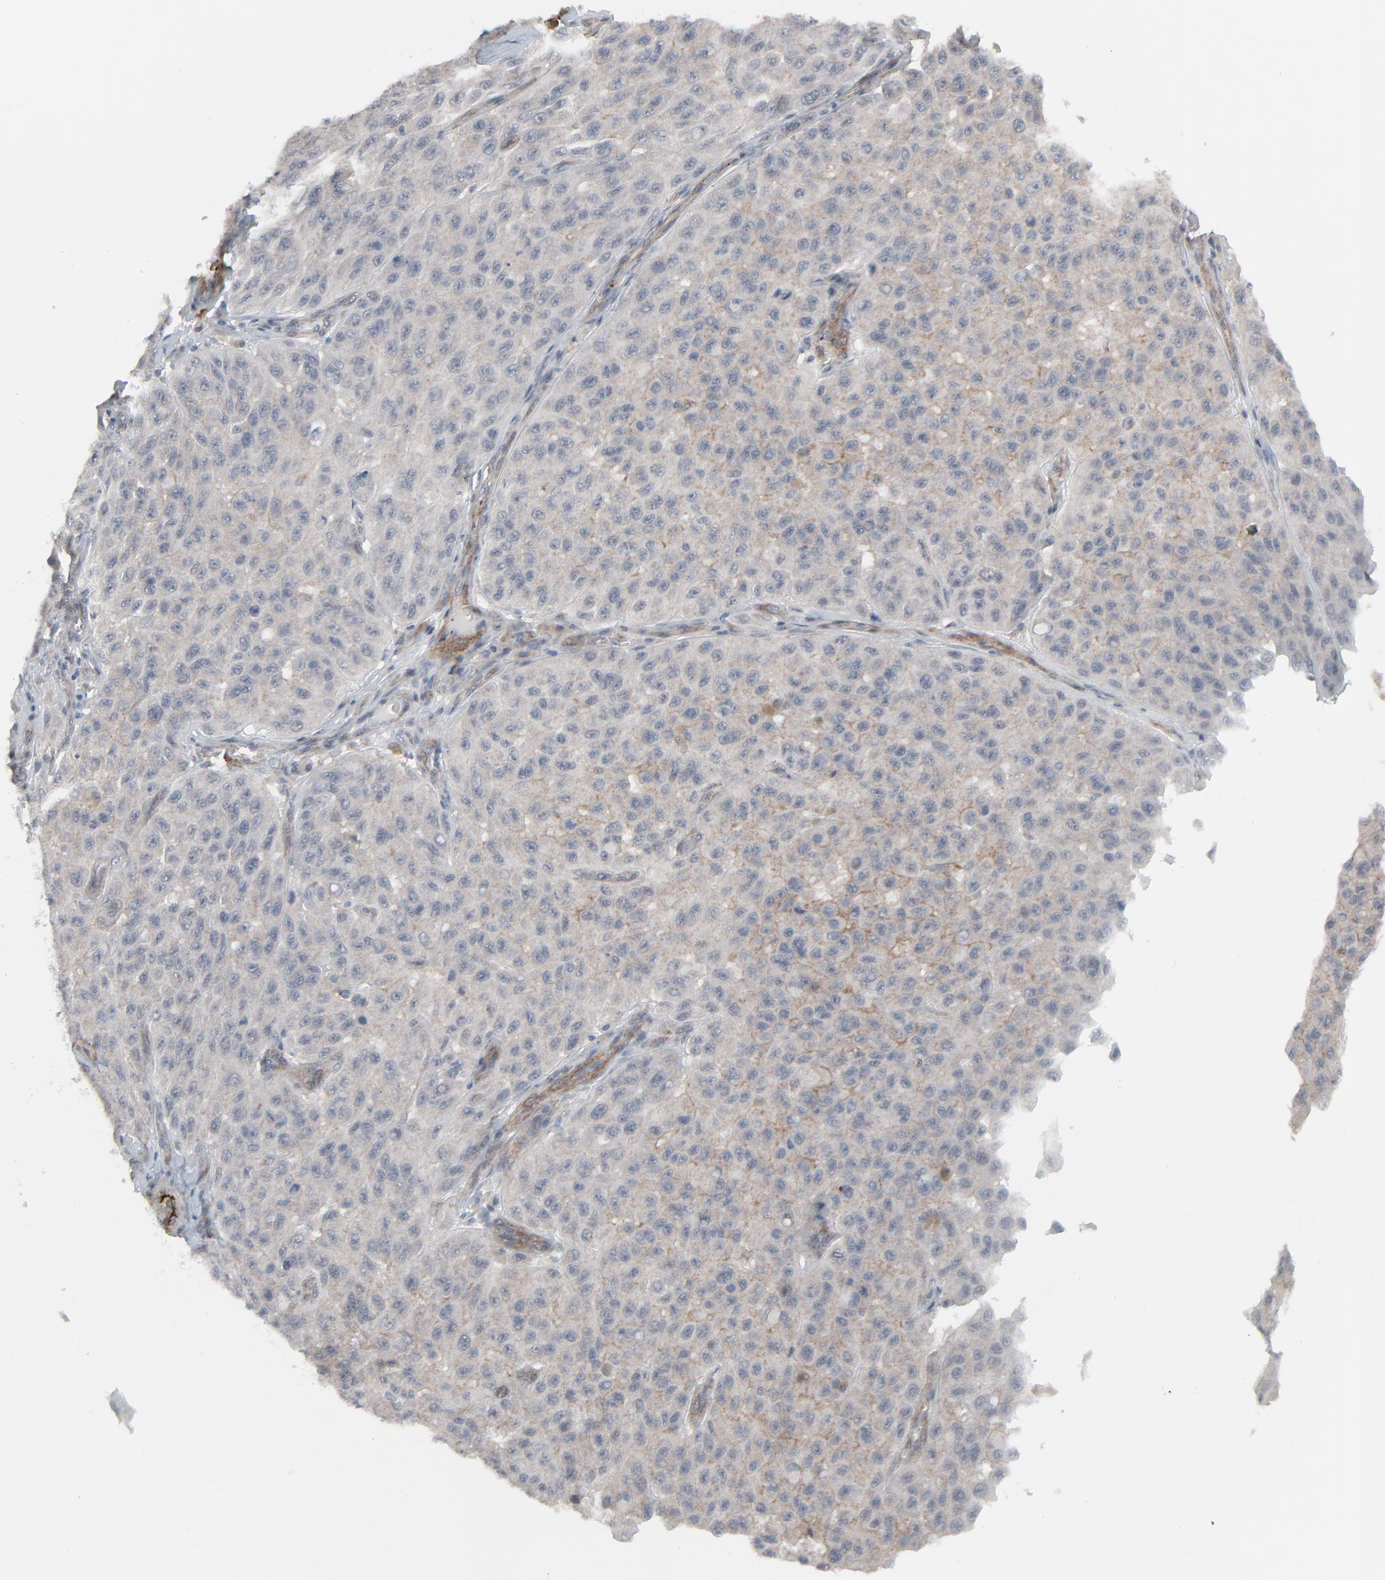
{"staining": {"intensity": "weak", "quantity": "25%-75%", "location": "cytoplasmic/membranous"}, "tissue": "melanoma", "cell_type": "Tumor cells", "image_type": "cancer", "snomed": [{"axis": "morphology", "description": "Malignant melanoma, NOS"}, {"axis": "topography", "description": "Skin"}], "caption": "Protein staining shows weak cytoplasmic/membranous staining in approximately 25%-75% of tumor cells in malignant melanoma.", "gene": "NEUROD1", "patient": {"sex": "male", "age": 30}}